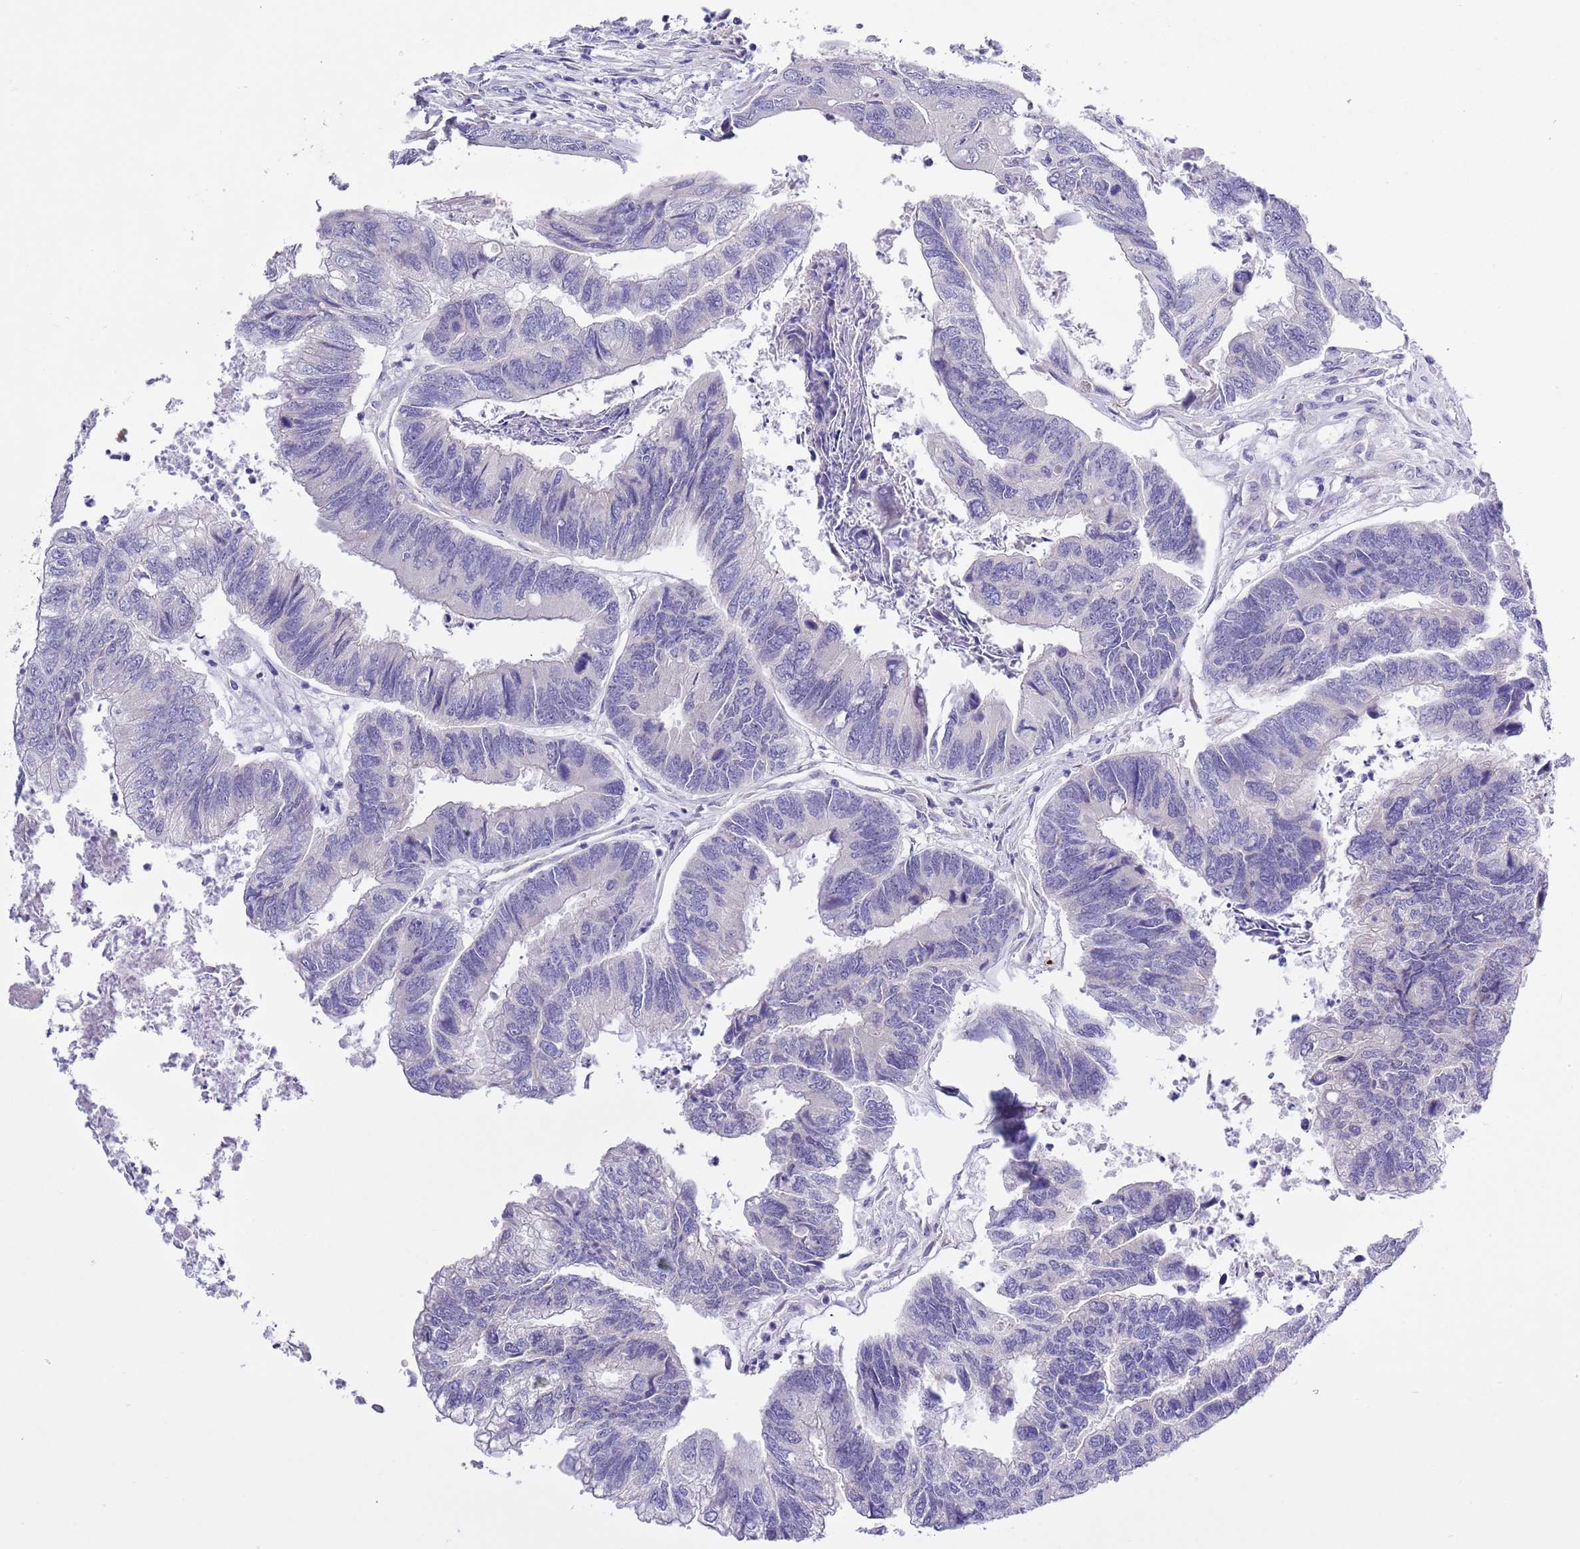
{"staining": {"intensity": "negative", "quantity": "none", "location": "none"}, "tissue": "colorectal cancer", "cell_type": "Tumor cells", "image_type": "cancer", "snomed": [{"axis": "morphology", "description": "Adenocarcinoma, NOS"}, {"axis": "topography", "description": "Colon"}], "caption": "A high-resolution image shows immunohistochemistry (IHC) staining of colorectal cancer, which exhibits no significant expression in tumor cells.", "gene": "NET1", "patient": {"sex": "female", "age": 67}}